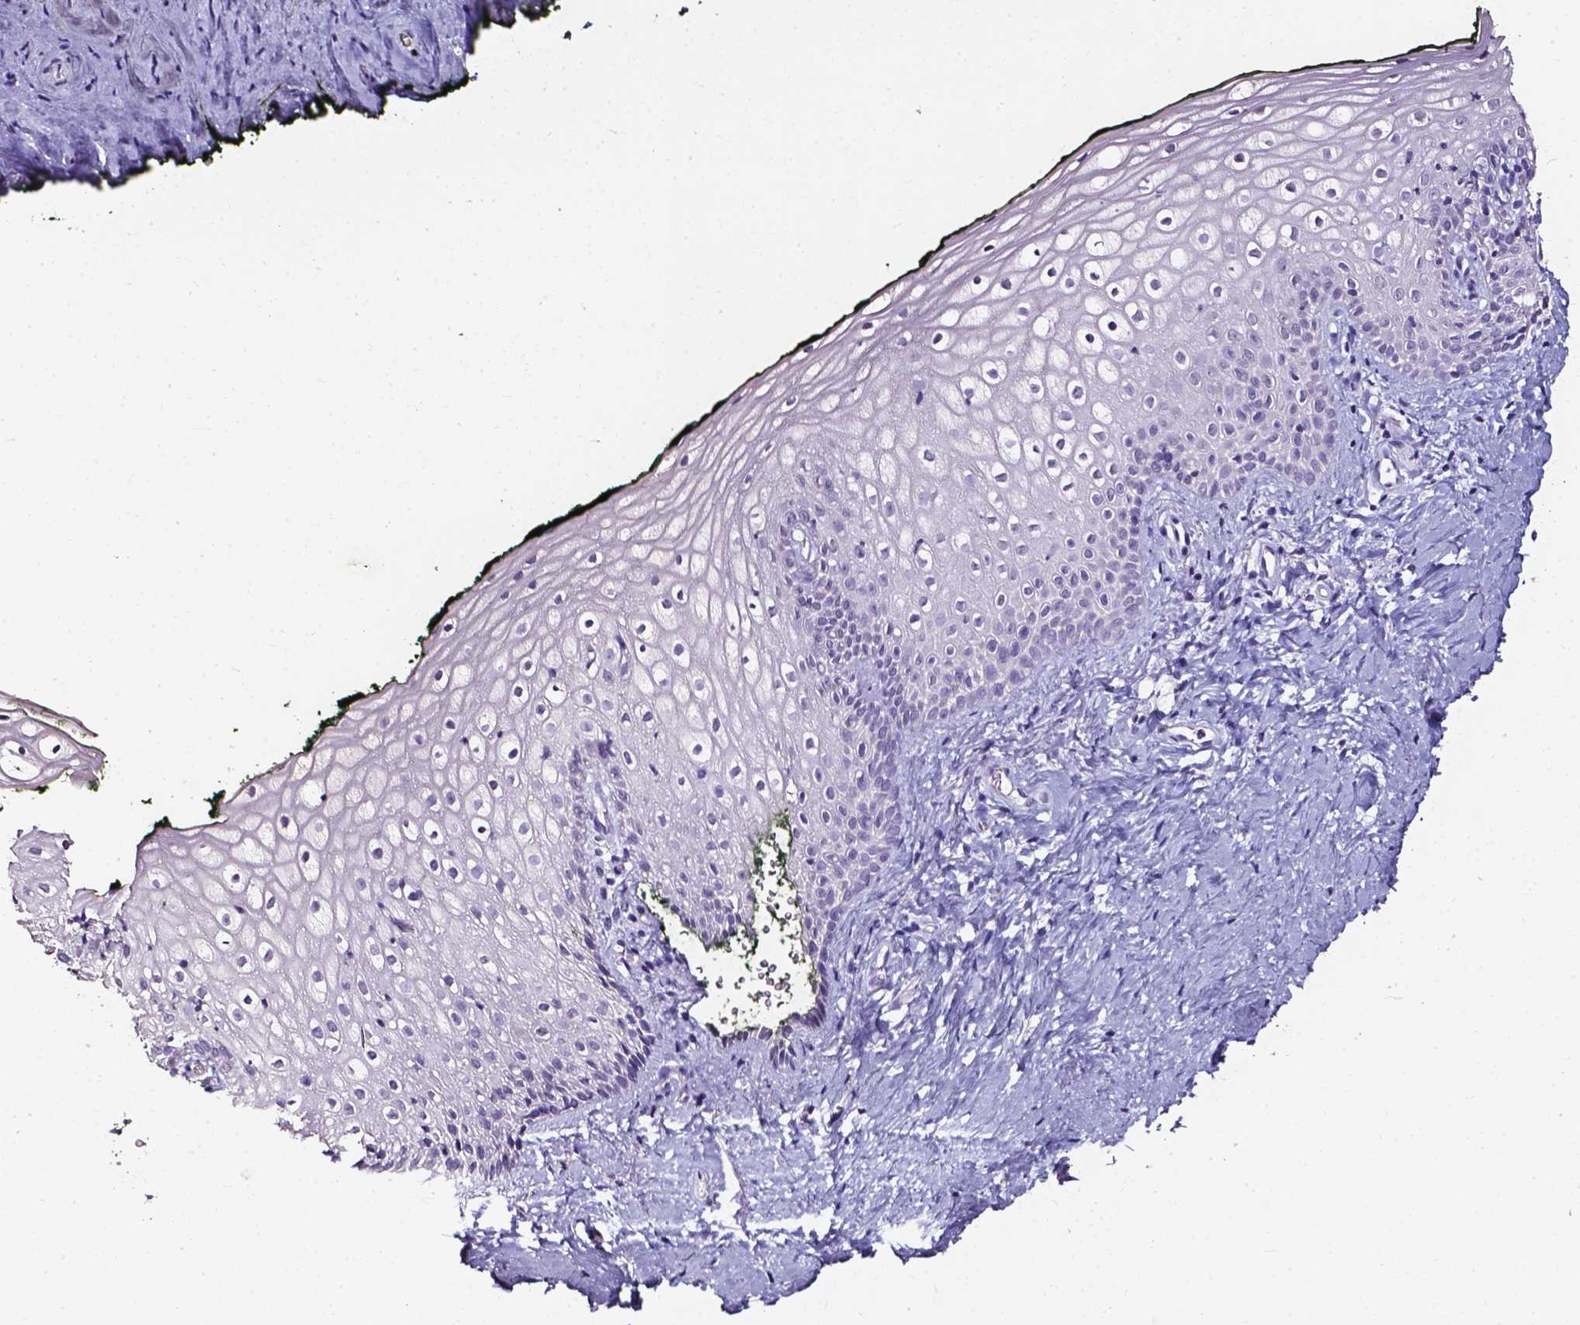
{"staining": {"intensity": "negative", "quantity": "none", "location": "none"}, "tissue": "vagina", "cell_type": "Squamous epithelial cells", "image_type": "normal", "snomed": [{"axis": "morphology", "description": "Normal tissue, NOS"}, {"axis": "topography", "description": "Vagina"}], "caption": "Immunohistochemistry (IHC) image of unremarkable human vagina stained for a protein (brown), which demonstrates no positivity in squamous epithelial cells.", "gene": "DEFA5", "patient": {"sex": "female", "age": 47}}